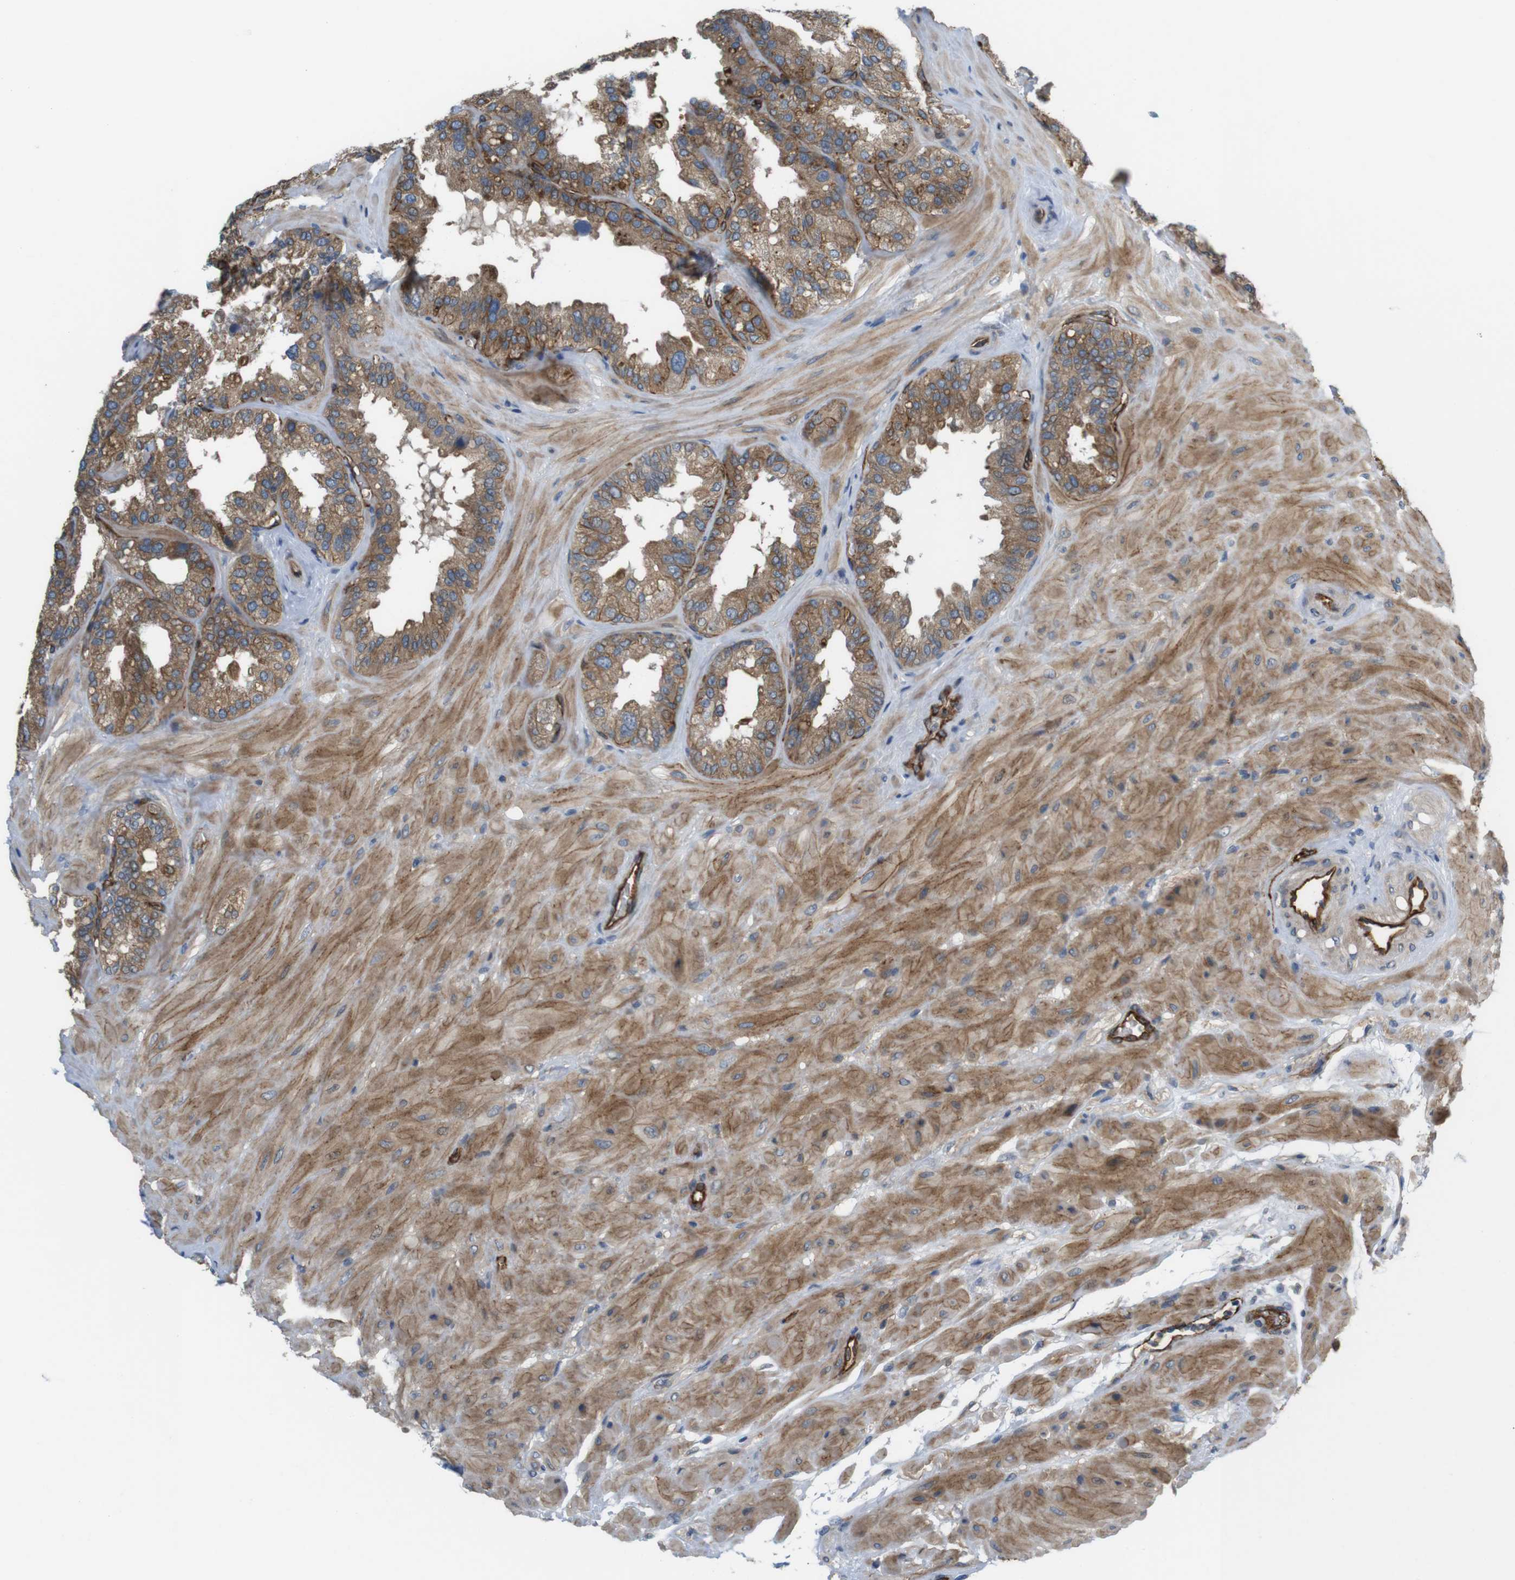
{"staining": {"intensity": "moderate", "quantity": ">75%", "location": "cytoplasmic/membranous"}, "tissue": "seminal vesicle", "cell_type": "Glandular cells", "image_type": "normal", "snomed": [{"axis": "morphology", "description": "Normal tissue, NOS"}, {"axis": "topography", "description": "Prostate"}, {"axis": "topography", "description": "Seminal veicle"}], "caption": "An IHC image of benign tissue is shown. Protein staining in brown labels moderate cytoplasmic/membranous positivity in seminal vesicle within glandular cells.", "gene": "BVES", "patient": {"sex": "male", "age": 51}}